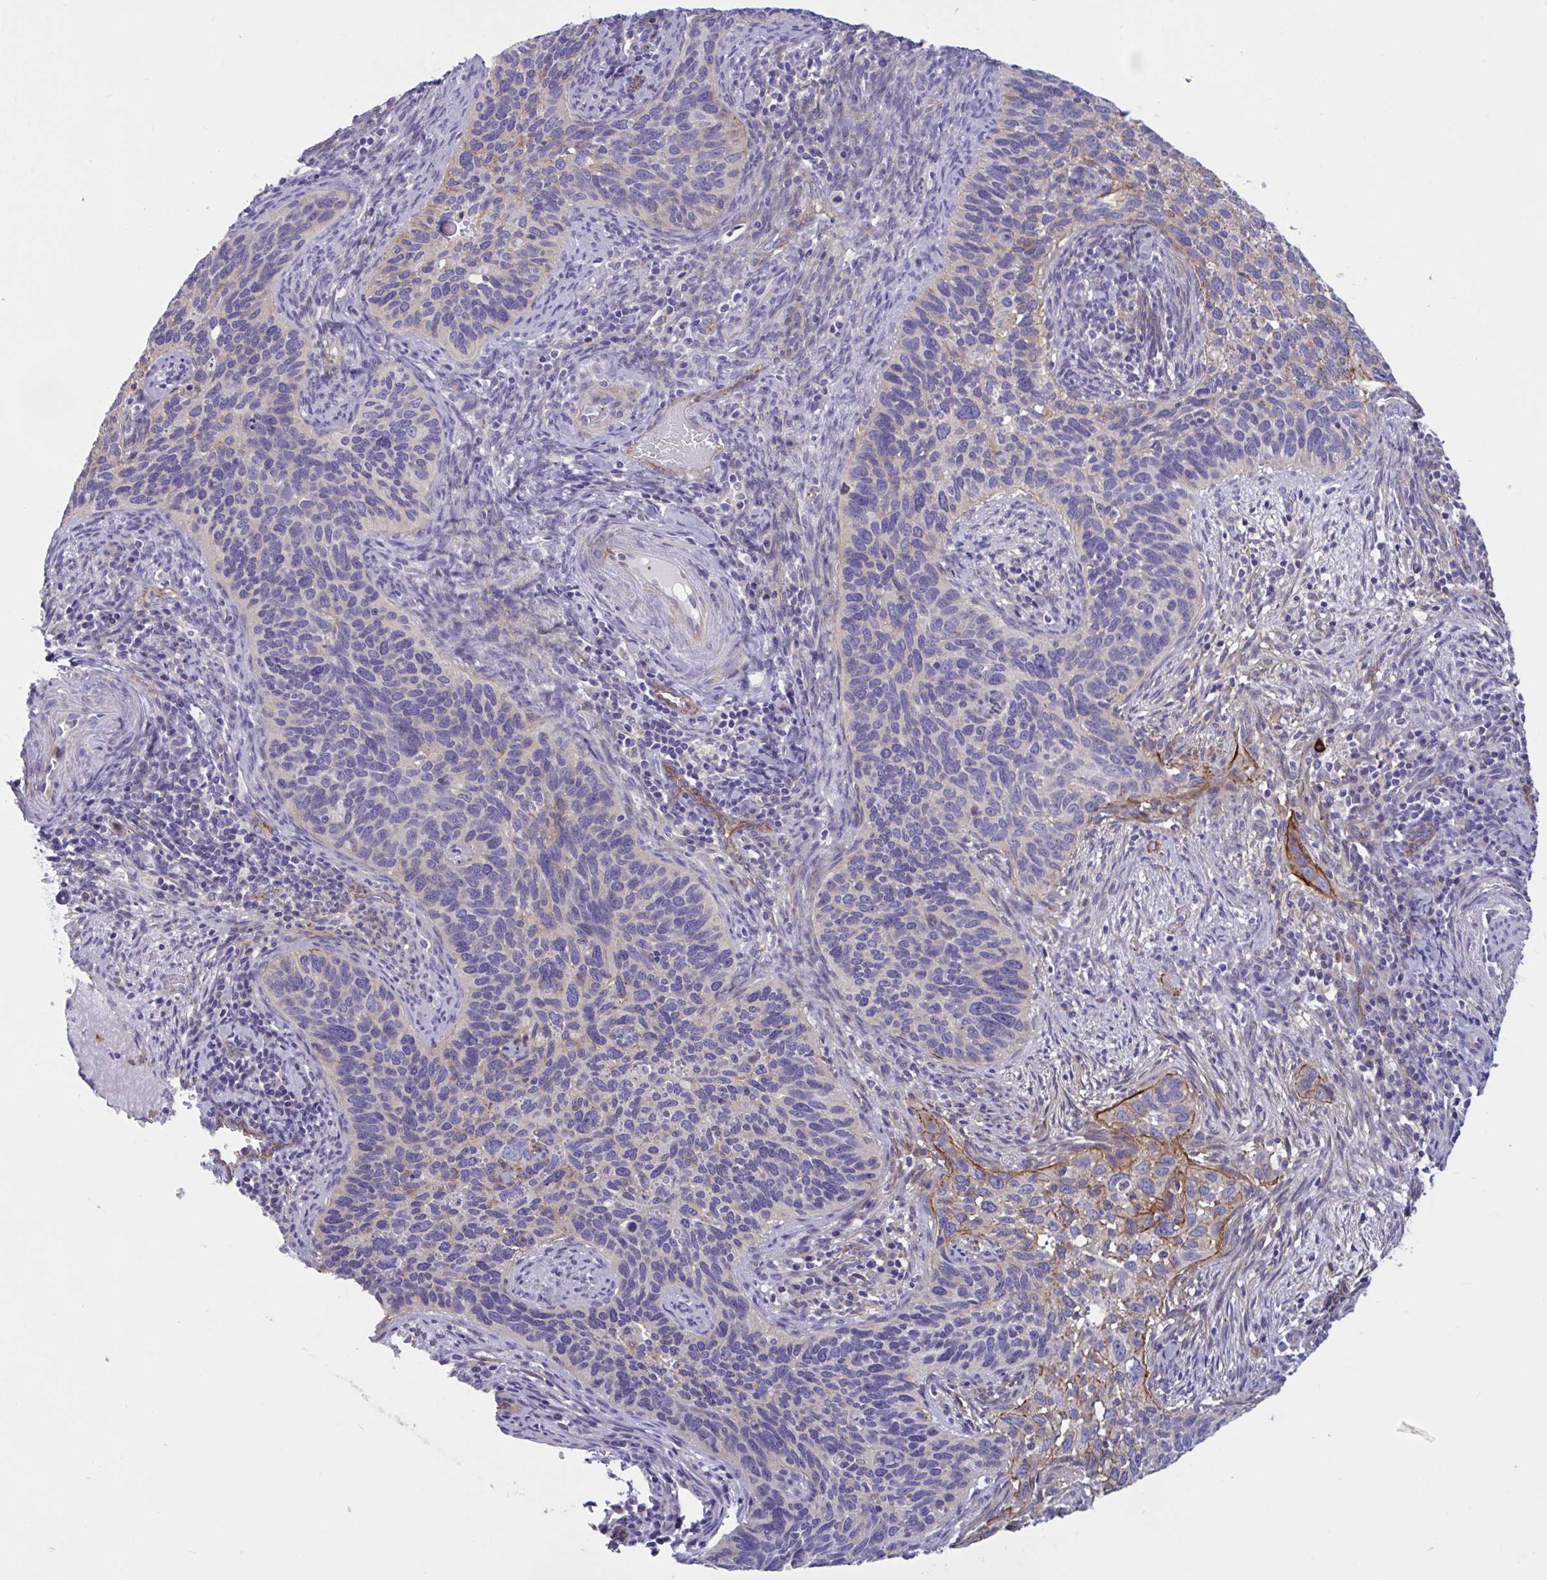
{"staining": {"intensity": "weak", "quantity": "<25%", "location": "cytoplasmic/membranous"}, "tissue": "cervical cancer", "cell_type": "Tumor cells", "image_type": "cancer", "snomed": [{"axis": "morphology", "description": "Squamous cell carcinoma, NOS"}, {"axis": "topography", "description": "Cervix"}], "caption": "IHC of cervical squamous cell carcinoma shows no positivity in tumor cells.", "gene": "OXLD1", "patient": {"sex": "female", "age": 51}}